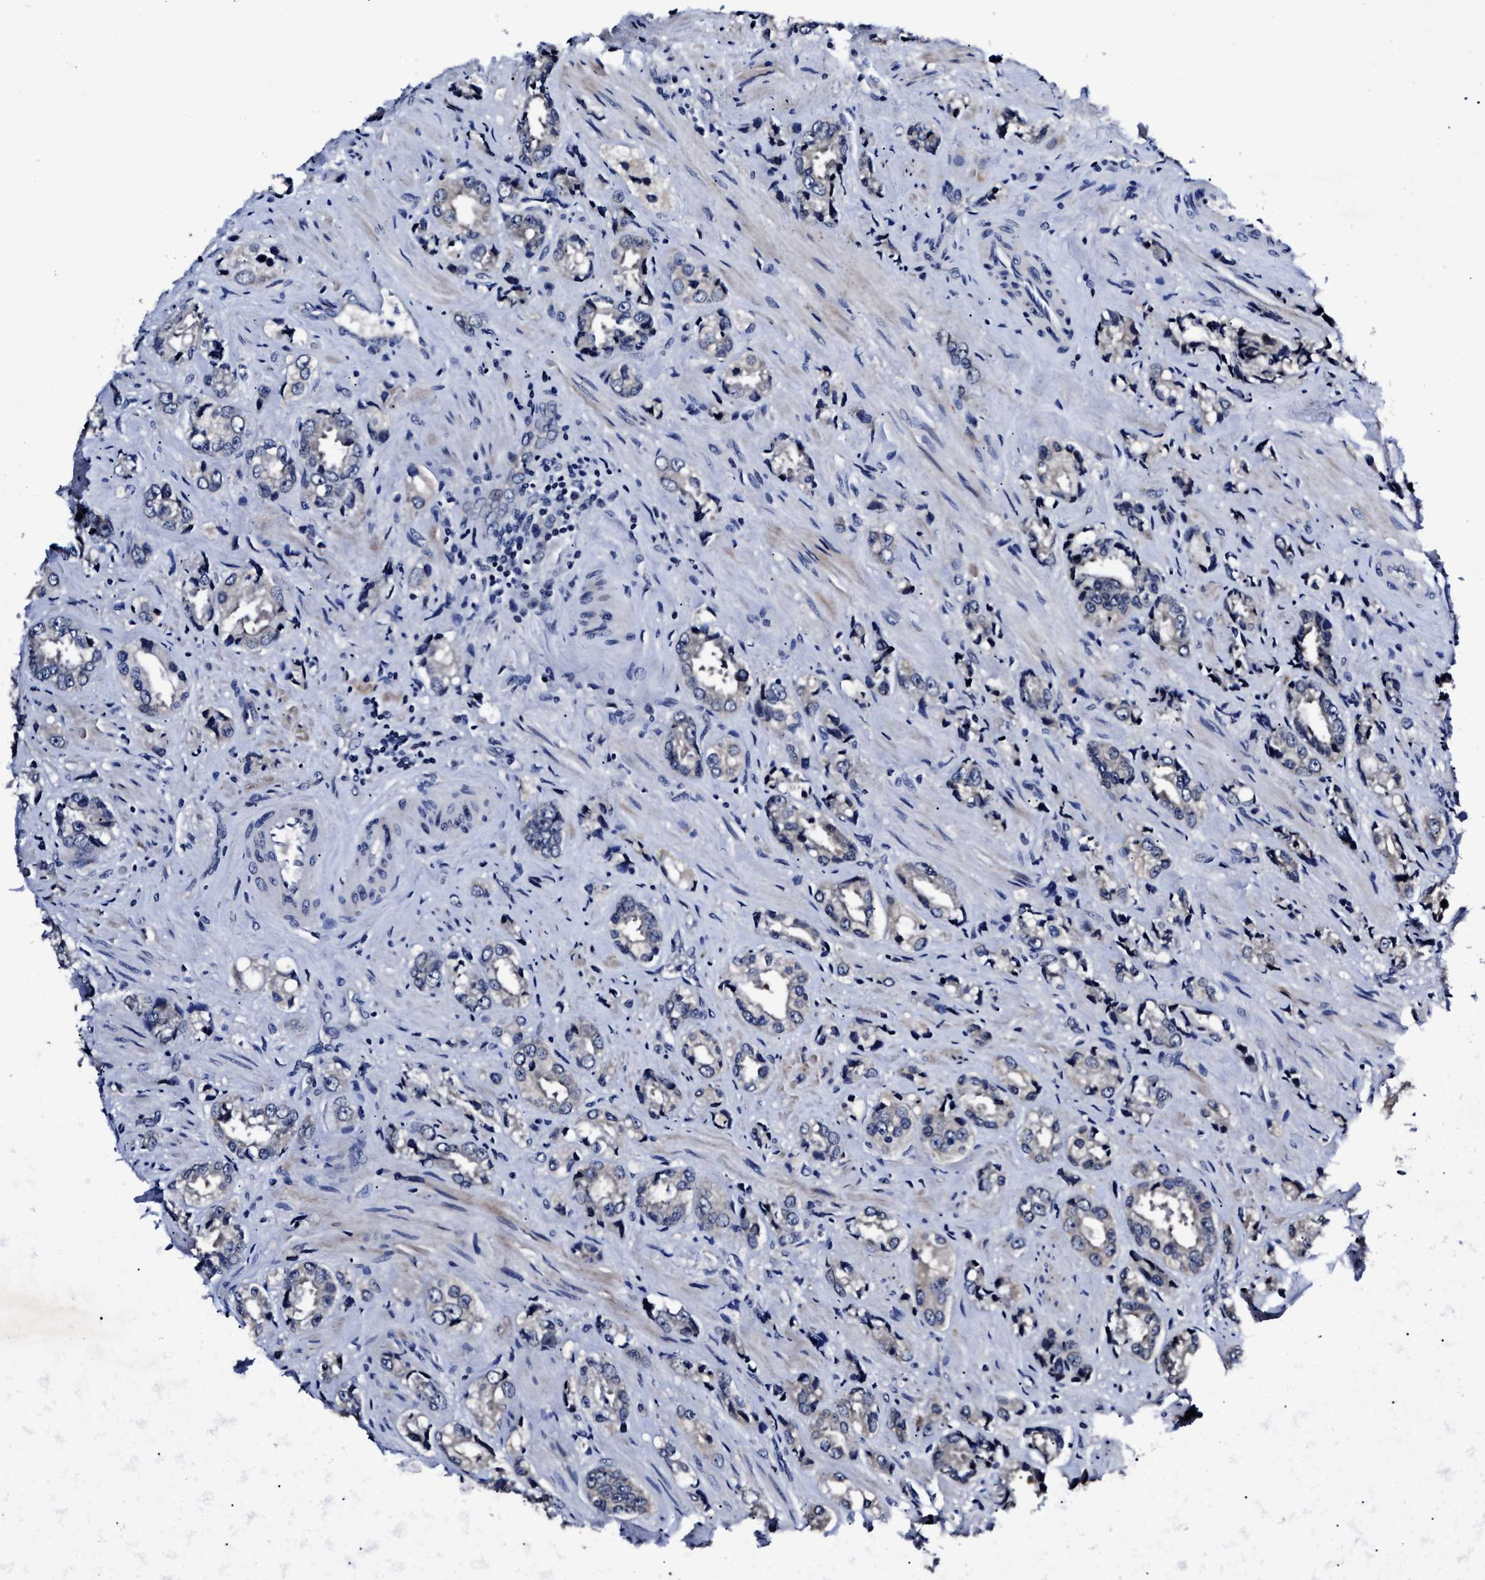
{"staining": {"intensity": "negative", "quantity": "none", "location": "none"}, "tissue": "prostate cancer", "cell_type": "Tumor cells", "image_type": "cancer", "snomed": [{"axis": "morphology", "description": "Adenocarcinoma, High grade"}, {"axis": "topography", "description": "Prostate"}], "caption": "Immunohistochemical staining of high-grade adenocarcinoma (prostate) demonstrates no significant positivity in tumor cells.", "gene": "OLFML2A", "patient": {"sex": "male", "age": 61}}